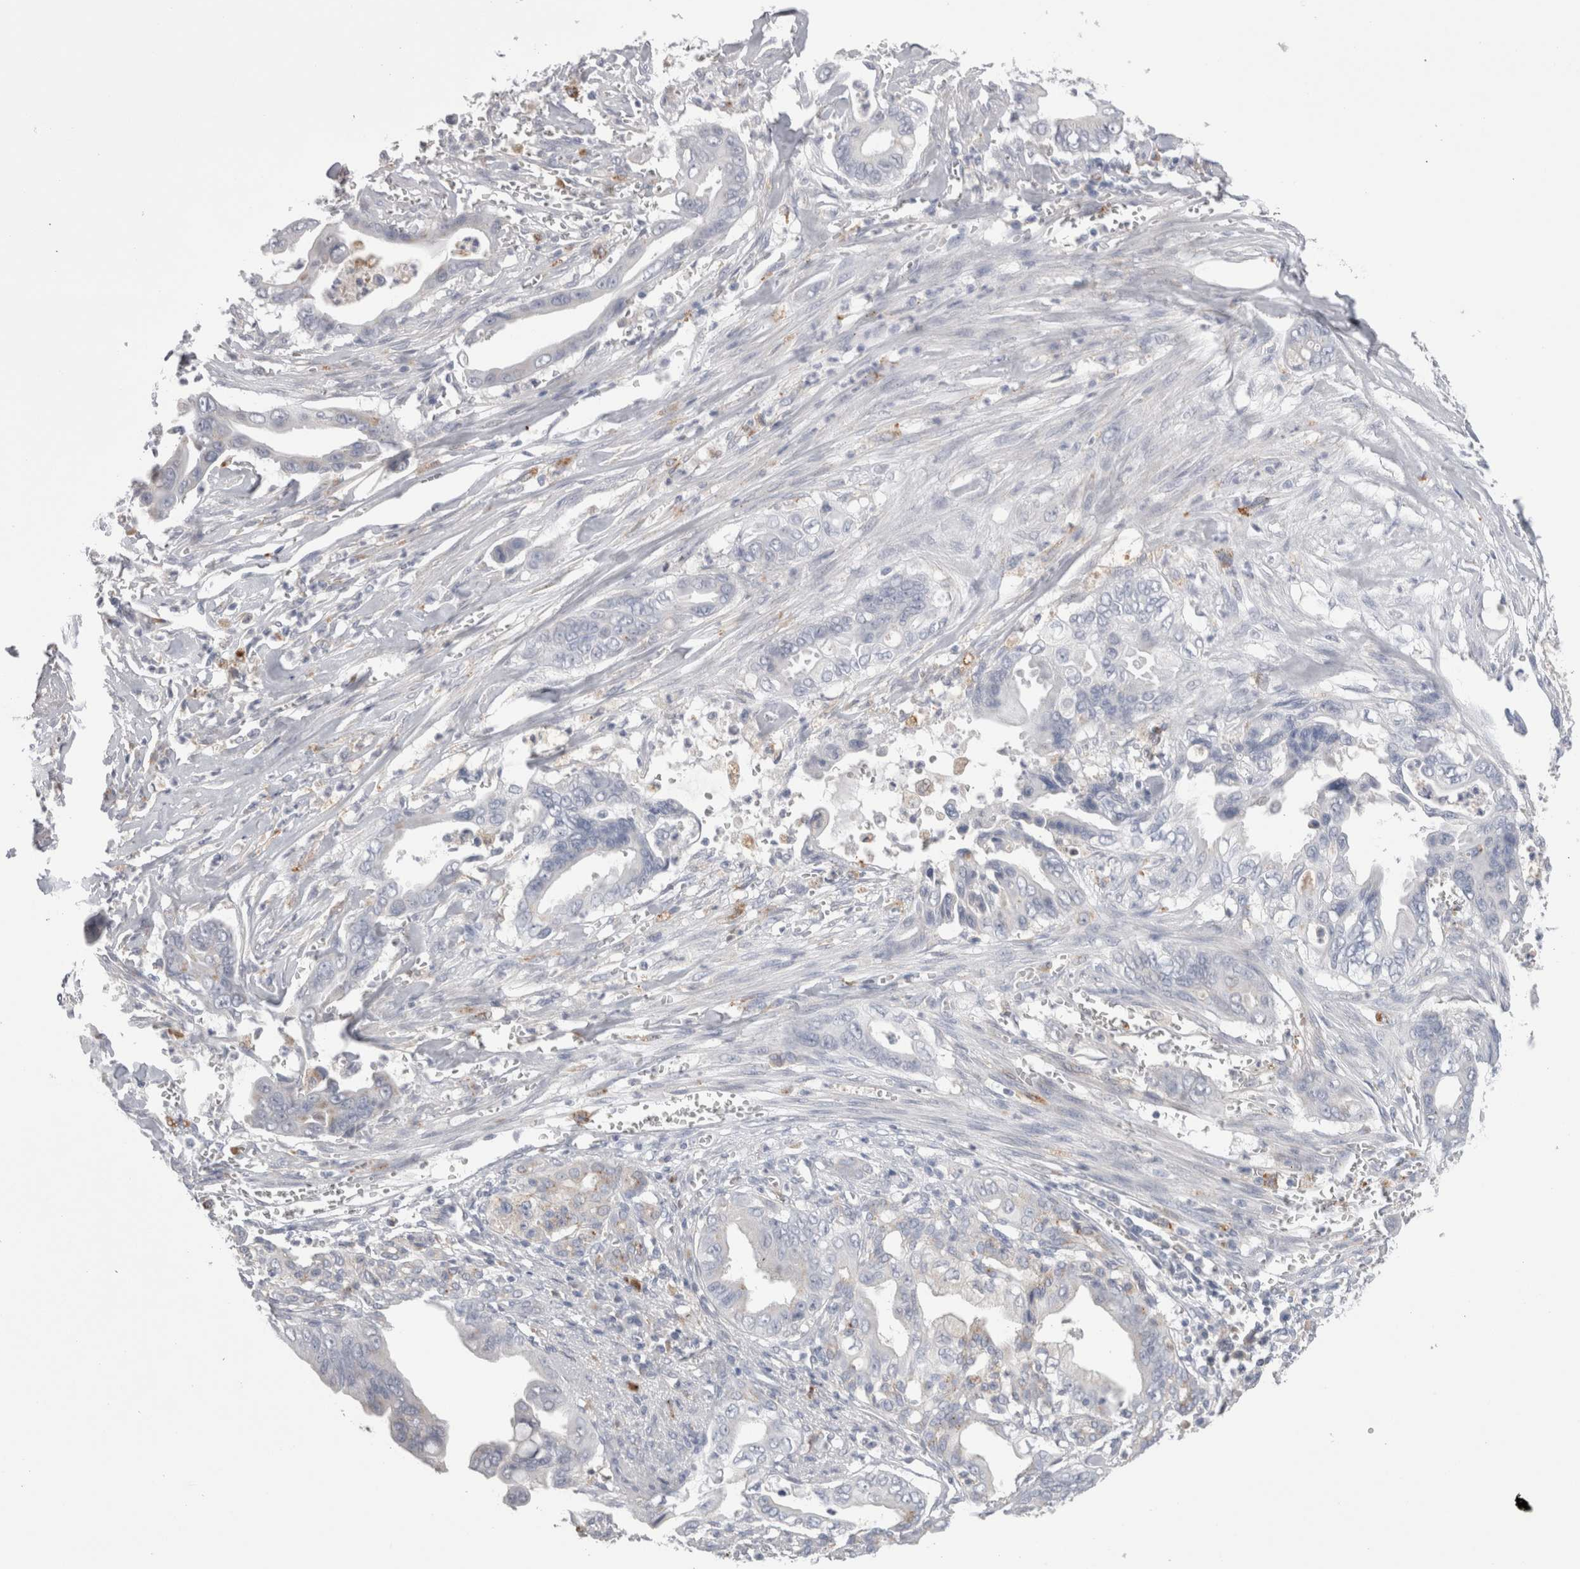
{"staining": {"intensity": "negative", "quantity": "none", "location": "none"}, "tissue": "pancreatic cancer", "cell_type": "Tumor cells", "image_type": "cancer", "snomed": [{"axis": "morphology", "description": "Adenocarcinoma, NOS"}, {"axis": "topography", "description": "Pancreas"}], "caption": "Immunohistochemical staining of human pancreatic cancer (adenocarcinoma) demonstrates no significant staining in tumor cells.", "gene": "EPDR1", "patient": {"sex": "male", "age": 59}}